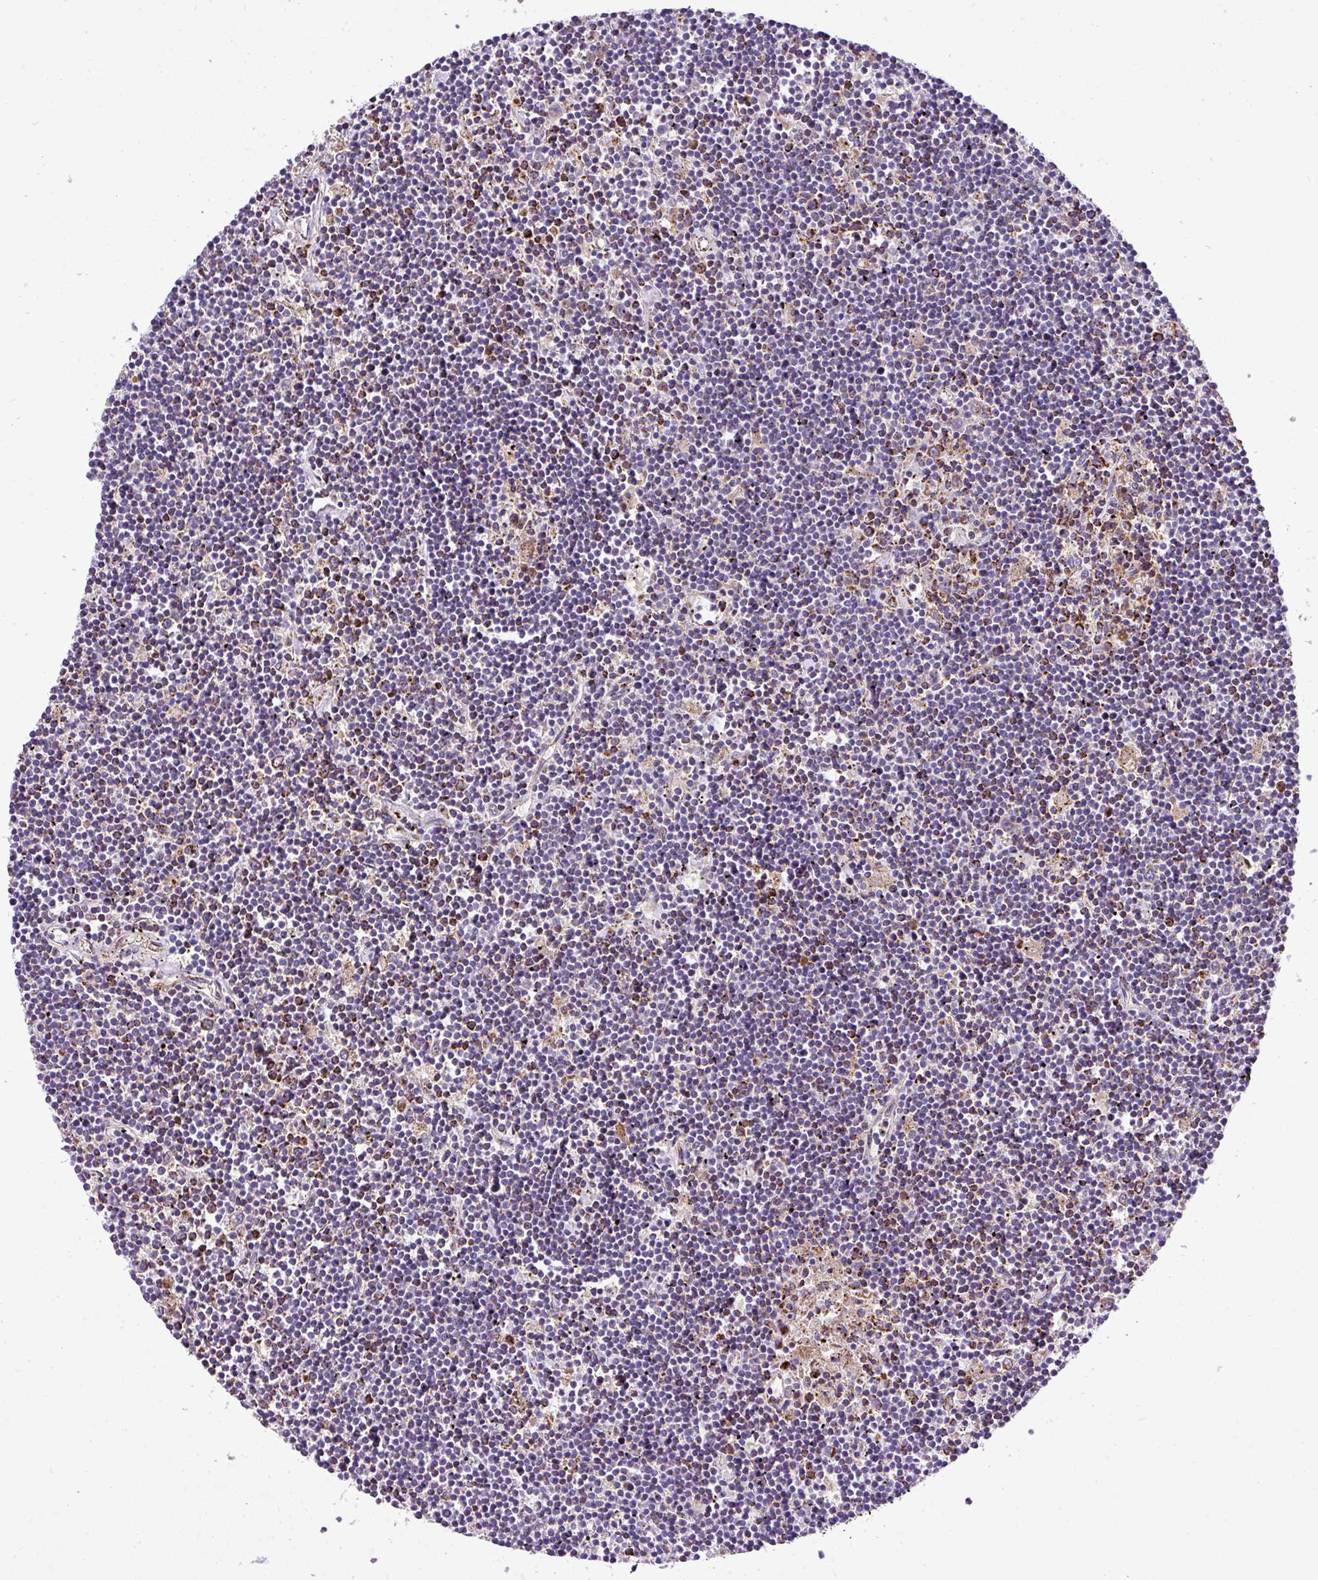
{"staining": {"intensity": "negative", "quantity": "none", "location": "none"}, "tissue": "lymphoma", "cell_type": "Tumor cells", "image_type": "cancer", "snomed": [{"axis": "morphology", "description": "Malignant lymphoma, non-Hodgkin's type, Low grade"}, {"axis": "topography", "description": "Spleen"}], "caption": "Low-grade malignant lymphoma, non-Hodgkin's type was stained to show a protein in brown. There is no significant staining in tumor cells.", "gene": "ANXA2R", "patient": {"sex": "male", "age": 76}}